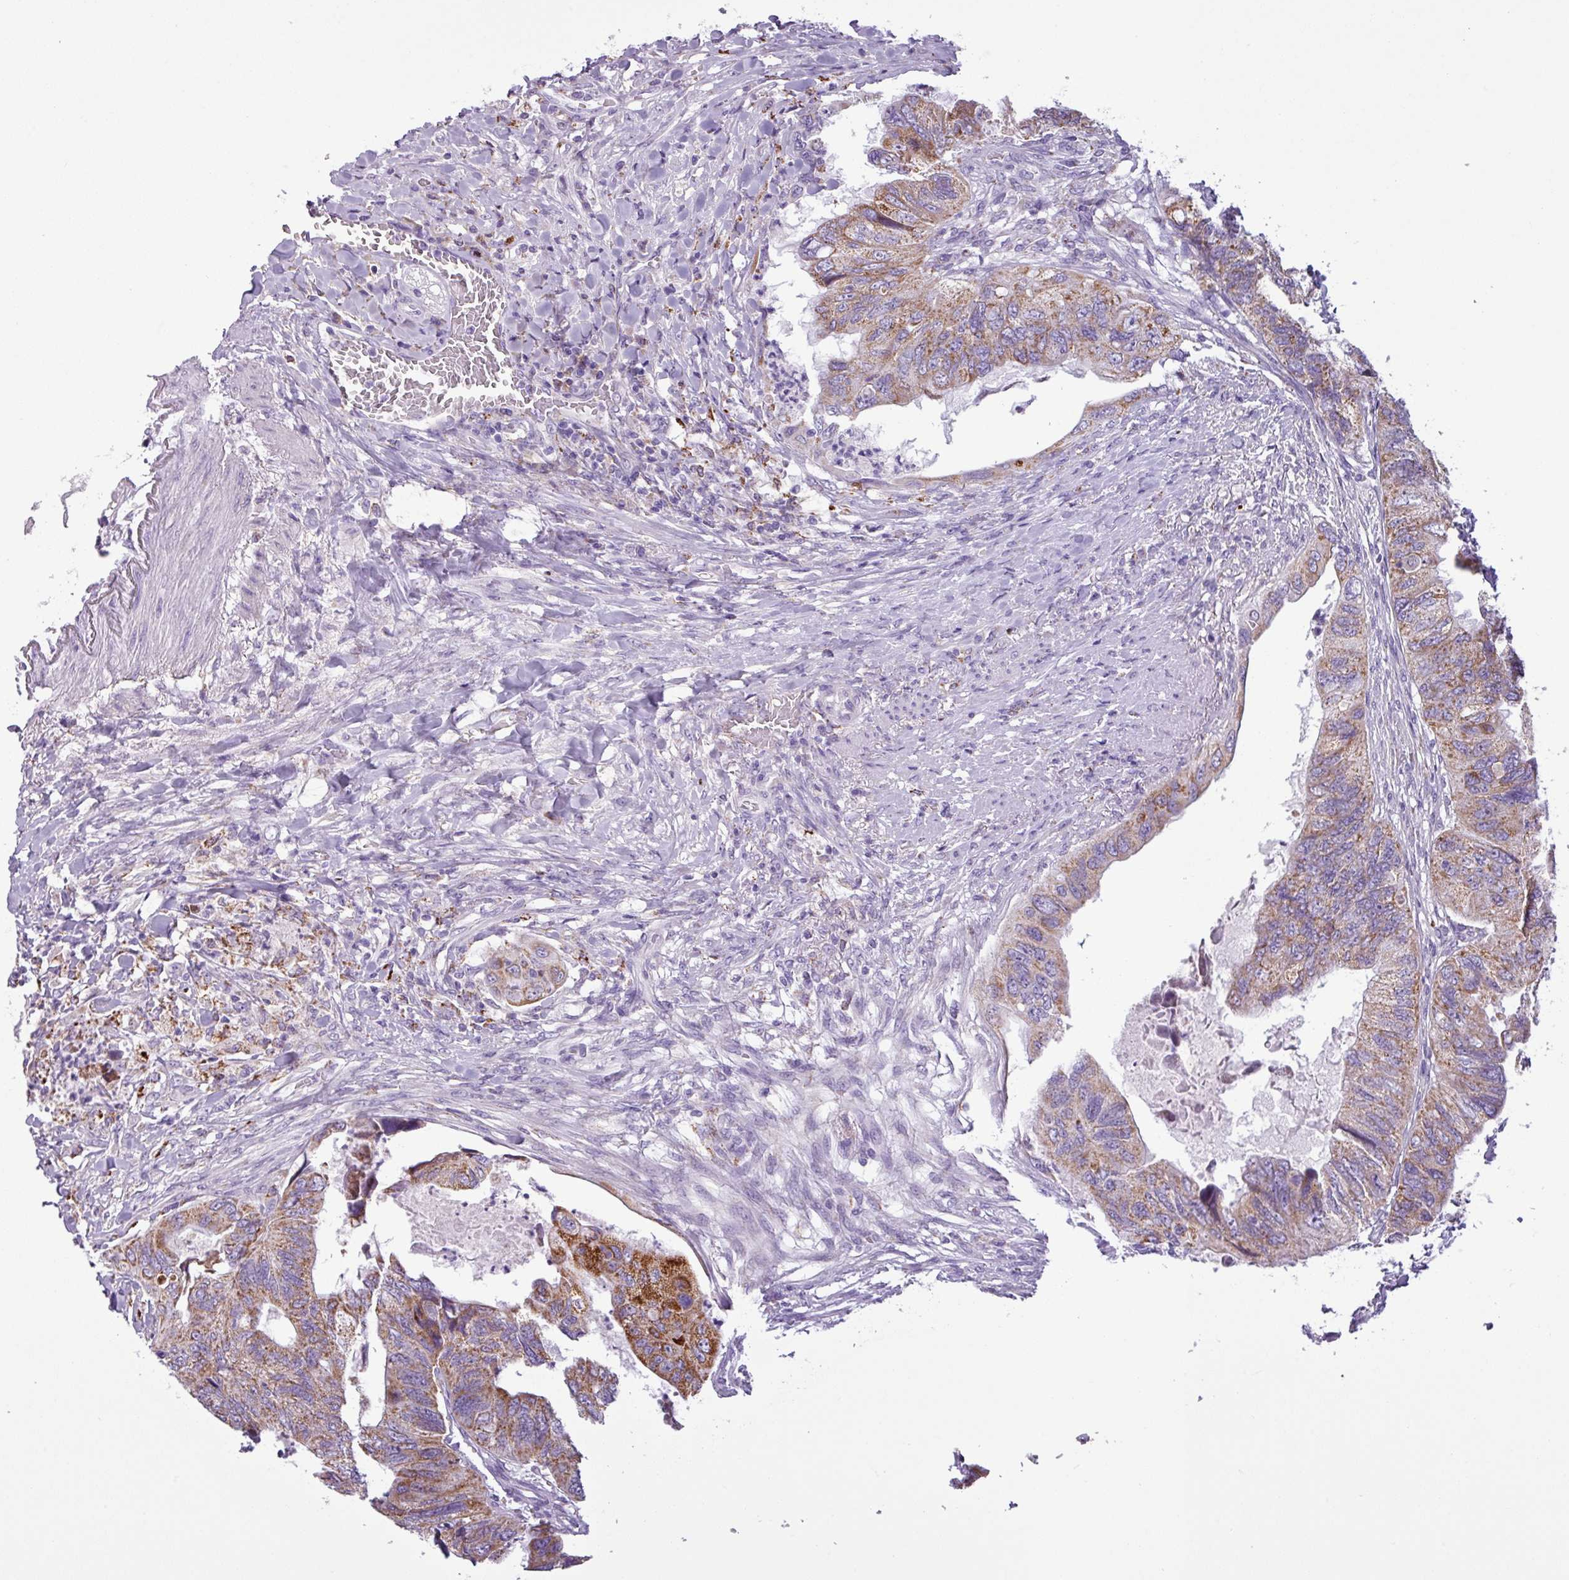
{"staining": {"intensity": "moderate", "quantity": ">75%", "location": "cytoplasmic/membranous"}, "tissue": "colorectal cancer", "cell_type": "Tumor cells", "image_type": "cancer", "snomed": [{"axis": "morphology", "description": "Adenocarcinoma, NOS"}, {"axis": "topography", "description": "Rectum"}], "caption": "Immunohistochemistry photomicrograph of colorectal cancer (adenocarcinoma) stained for a protein (brown), which demonstrates medium levels of moderate cytoplasmic/membranous staining in approximately >75% of tumor cells.", "gene": "ZNF667", "patient": {"sex": "male", "age": 63}}